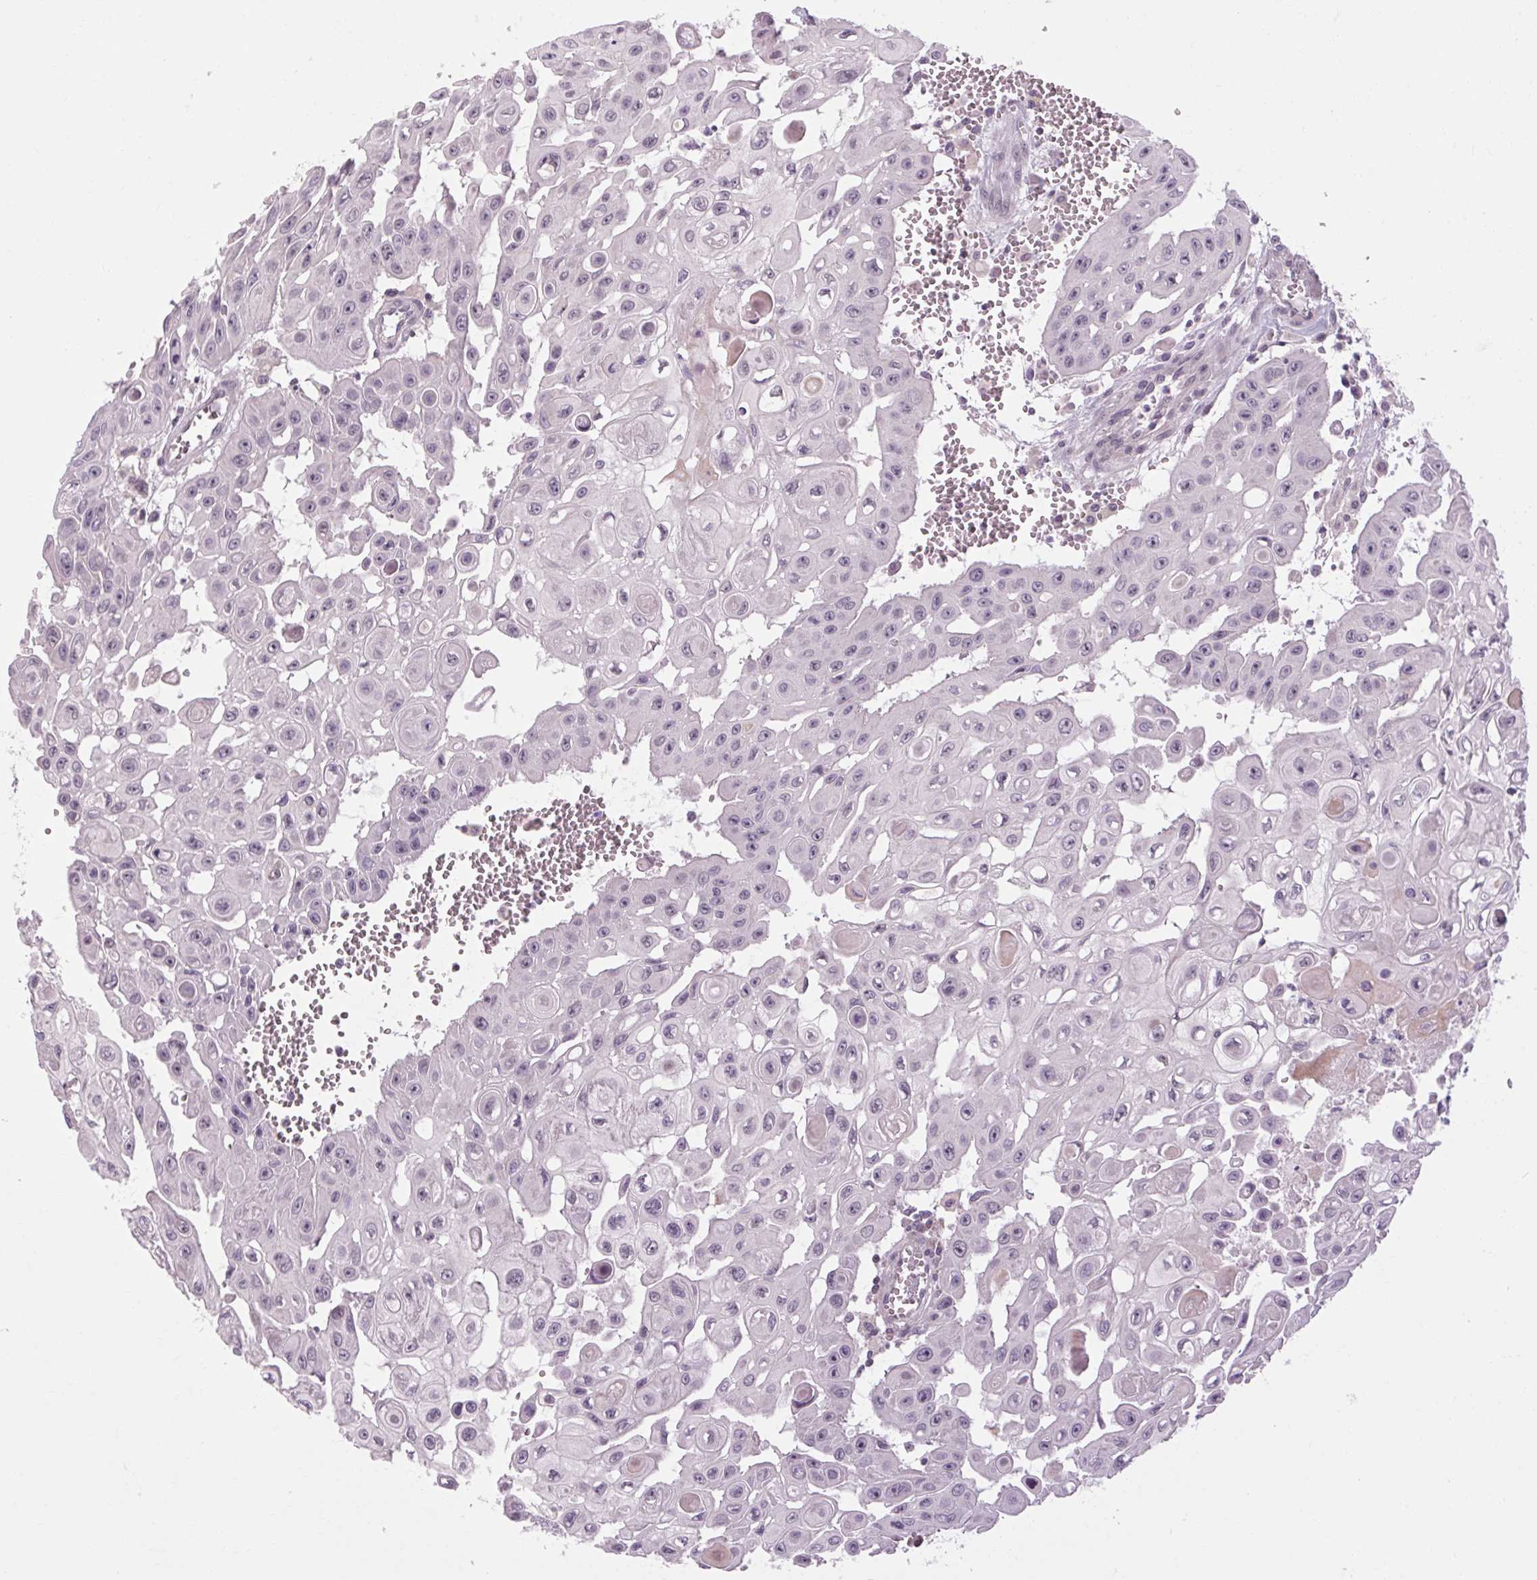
{"staining": {"intensity": "negative", "quantity": "none", "location": "none"}, "tissue": "head and neck cancer", "cell_type": "Tumor cells", "image_type": "cancer", "snomed": [{"axis": "morphology", "description": "Adenocarcinoma, NOS"}, {"axis": "topography", "description": "Head-Neck"}], "caption": "Immunohistochemical staining of human head and neck adenocarcinoma exhibits no significant positivity in tumor cells.", "gene": "KLHL40", "patient": {"sex": "male", "age": 73}}